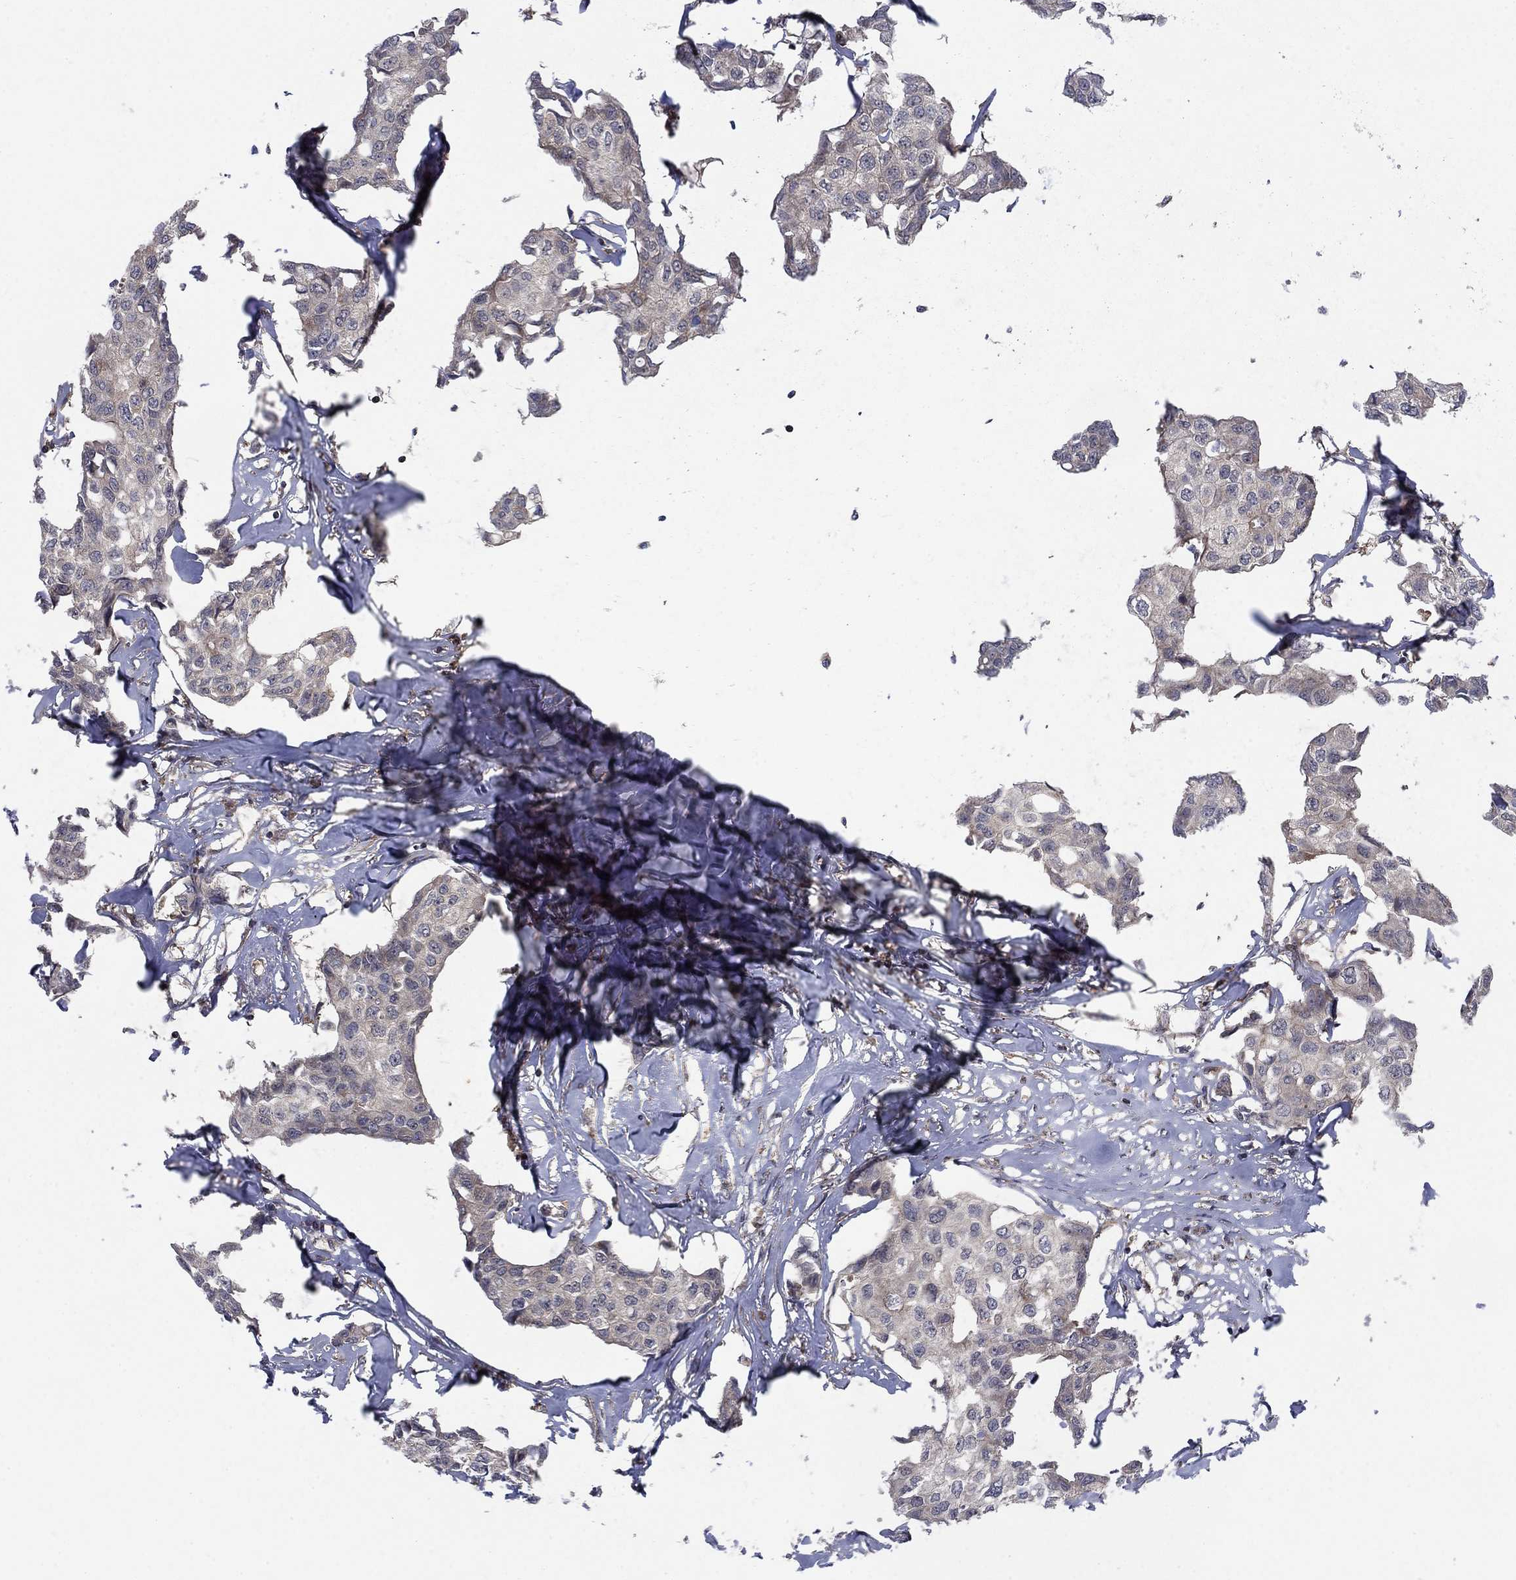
{"staining": {"intensity": "negative", "quantity": "none", "location": "none"}, "tissue": "breast cancer", "cell_type": "Tumor cells", "image_type": "cancer", "snomed": [{"axis": "morphology", "description": "Duct carcinoma"}, {"axis": "topography", "description": "Breast"}], "caption": "Tumor cells show no significant protein staining in breast cancer (intraductal carcinoma). (Brightfield microscopy of DAB immunohistochemistry at high magnification).", "gene": "IFI35", "patient": {"sex": "female", "age": 80}}